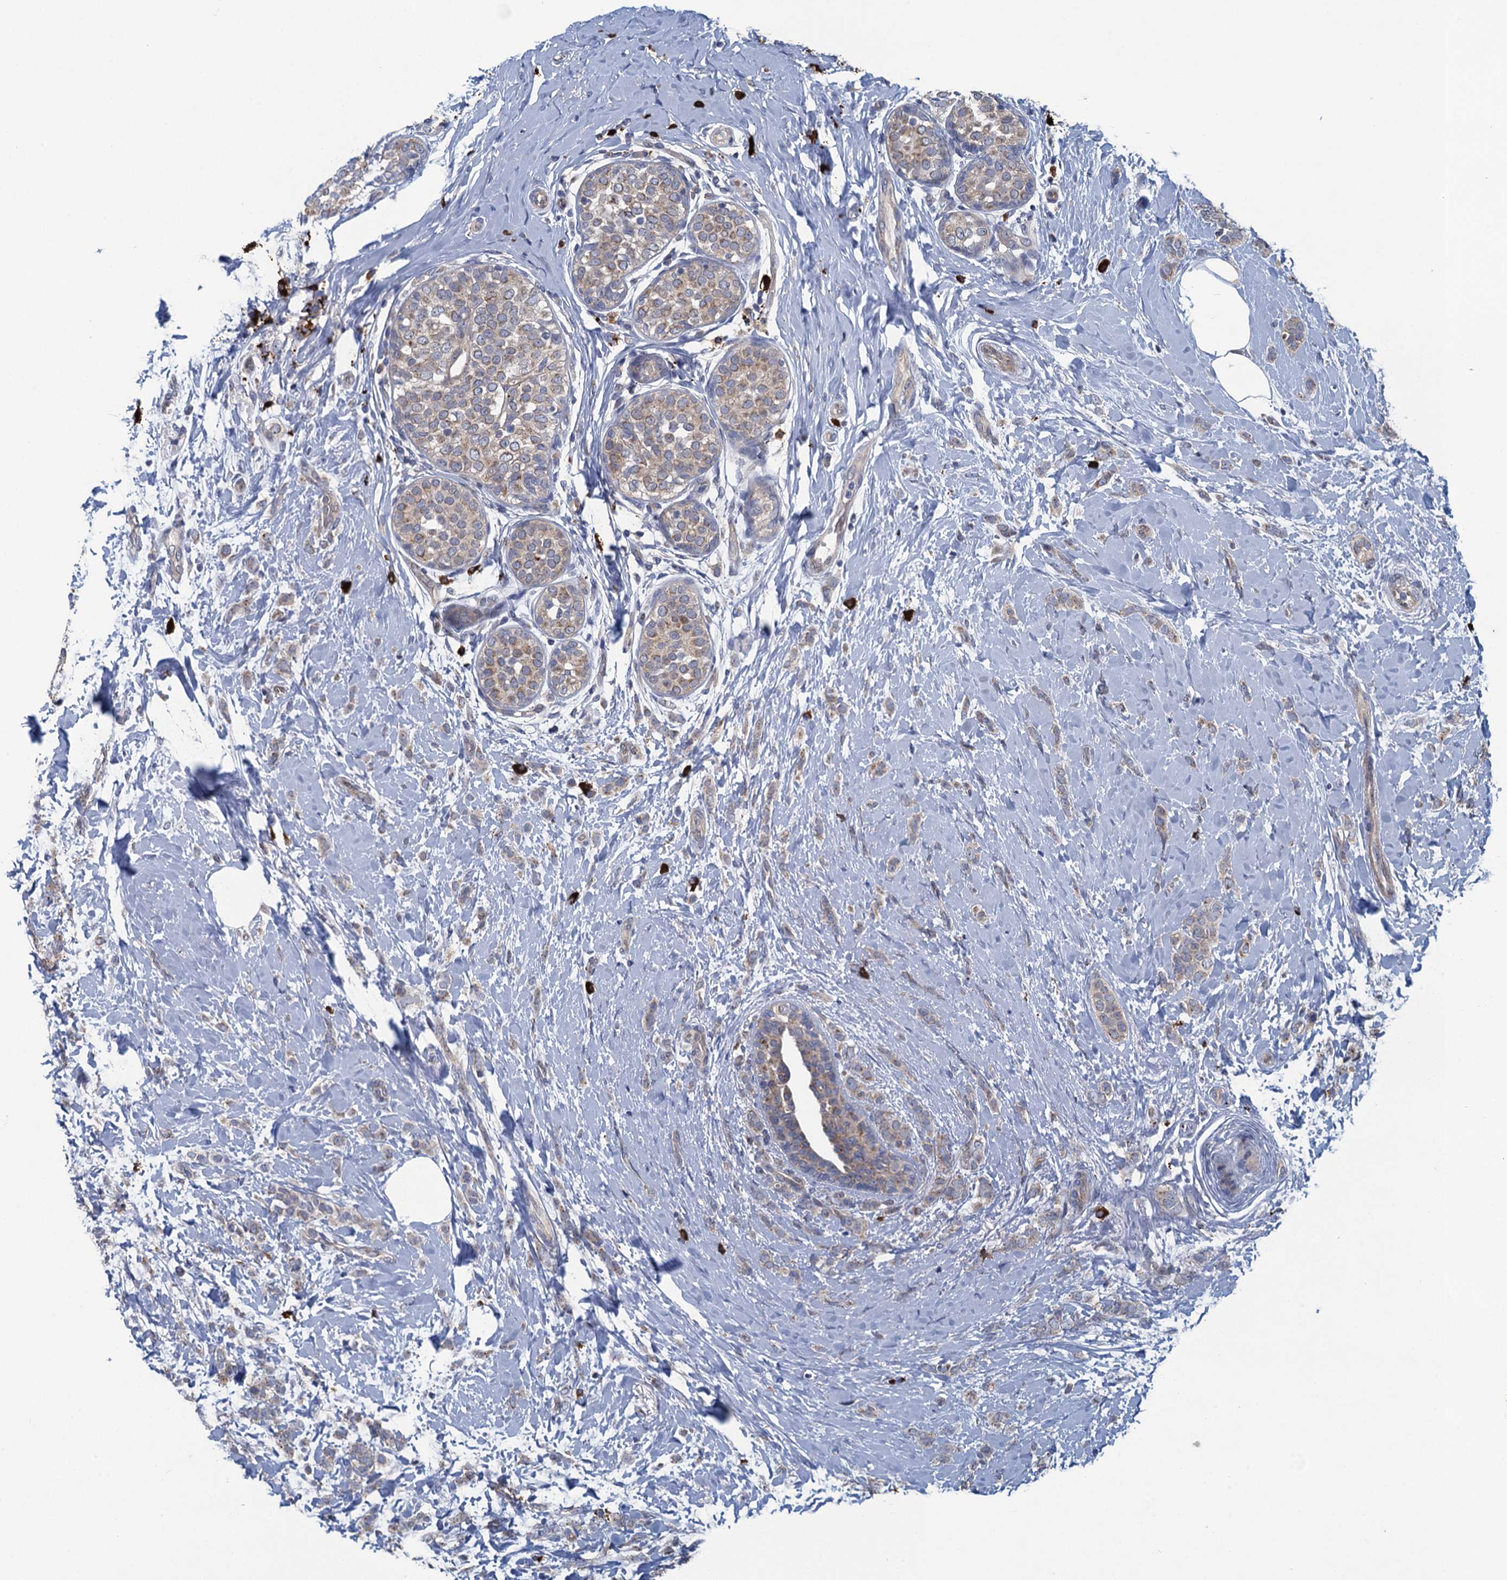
{"staining": {"intensity": "weak", "quantity": "<25%", "location": "cytoplasmic/membranous"}, "tissue": "breast cancer", "cell_type": "Tumor cells", "image_type": "cancer", "snomed": [{"axis": "morphology", "description": "Lobular carcinoma, in situ"}, {"axis": "morphology", "description": "Lobular carcinoma"}, {"axis": "topography", "description": "Breast"}], "caption": "This is an IHC micrograph of lobular carcinoma in situ (breast). There is no expression in tumor cells.", "gene": "KBTBD8", "patient": {"sex": "female", "age": 41}}